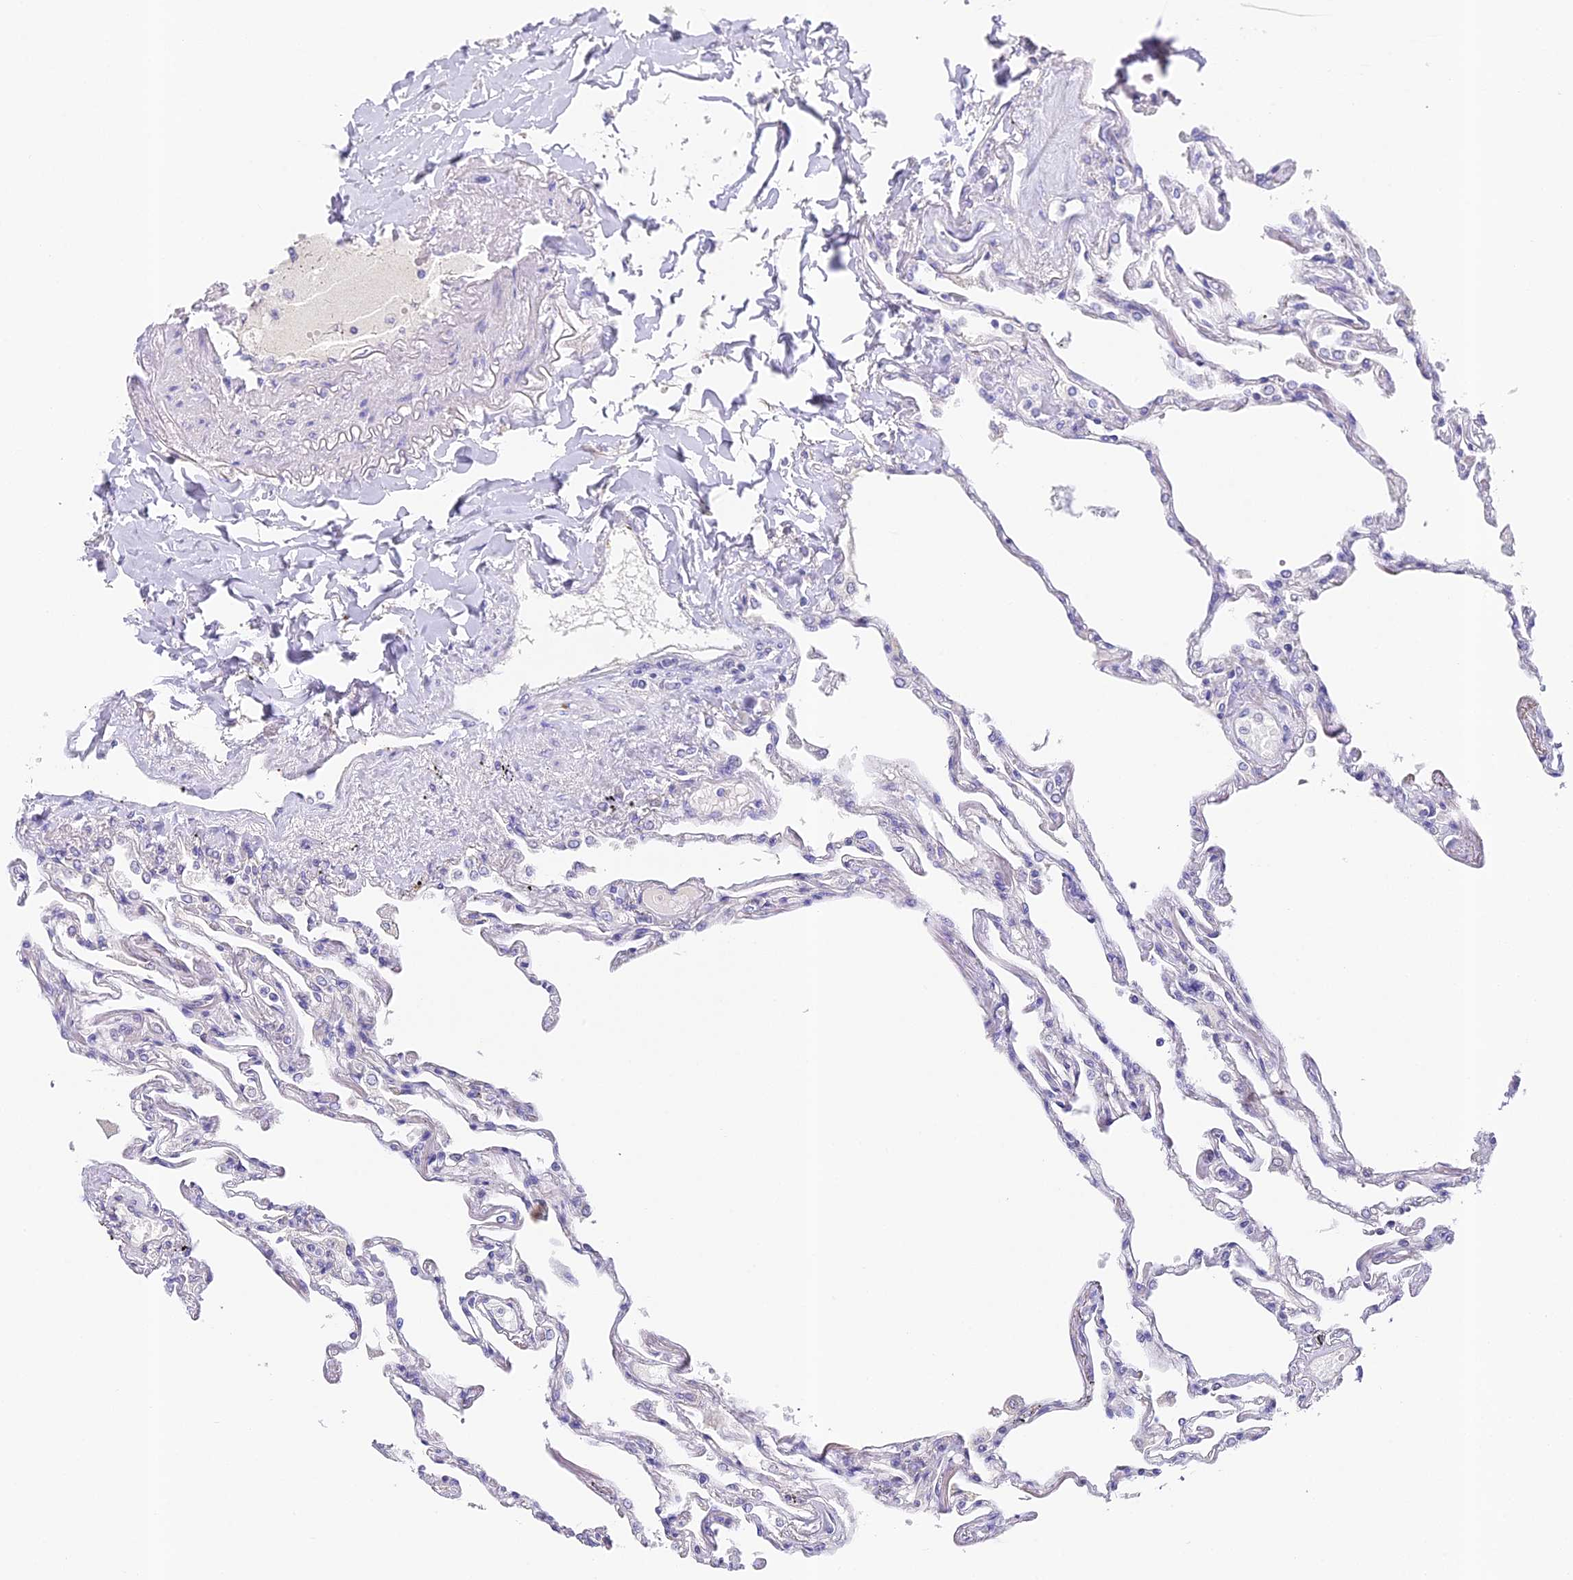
{"staining": {"intensity": "negative", "quantity": "none", "location": "none"}, "tissue": "lung", "cell_type": "Alveolar cells", "image_type": "normal", "snomed": [{"axis": "morphology", "description": "Normal tissue, NOS"}, {"axis": "topography", "description": "Lung"}], "caption": "This is a image of immunohistochemistry (IHC) staining of unremarkable lung, which shows no positivity in alveolar cells. Nuclei are stained in blue.", "gene": "YAE1", "patient": {"sex": "female", "age": 67}}